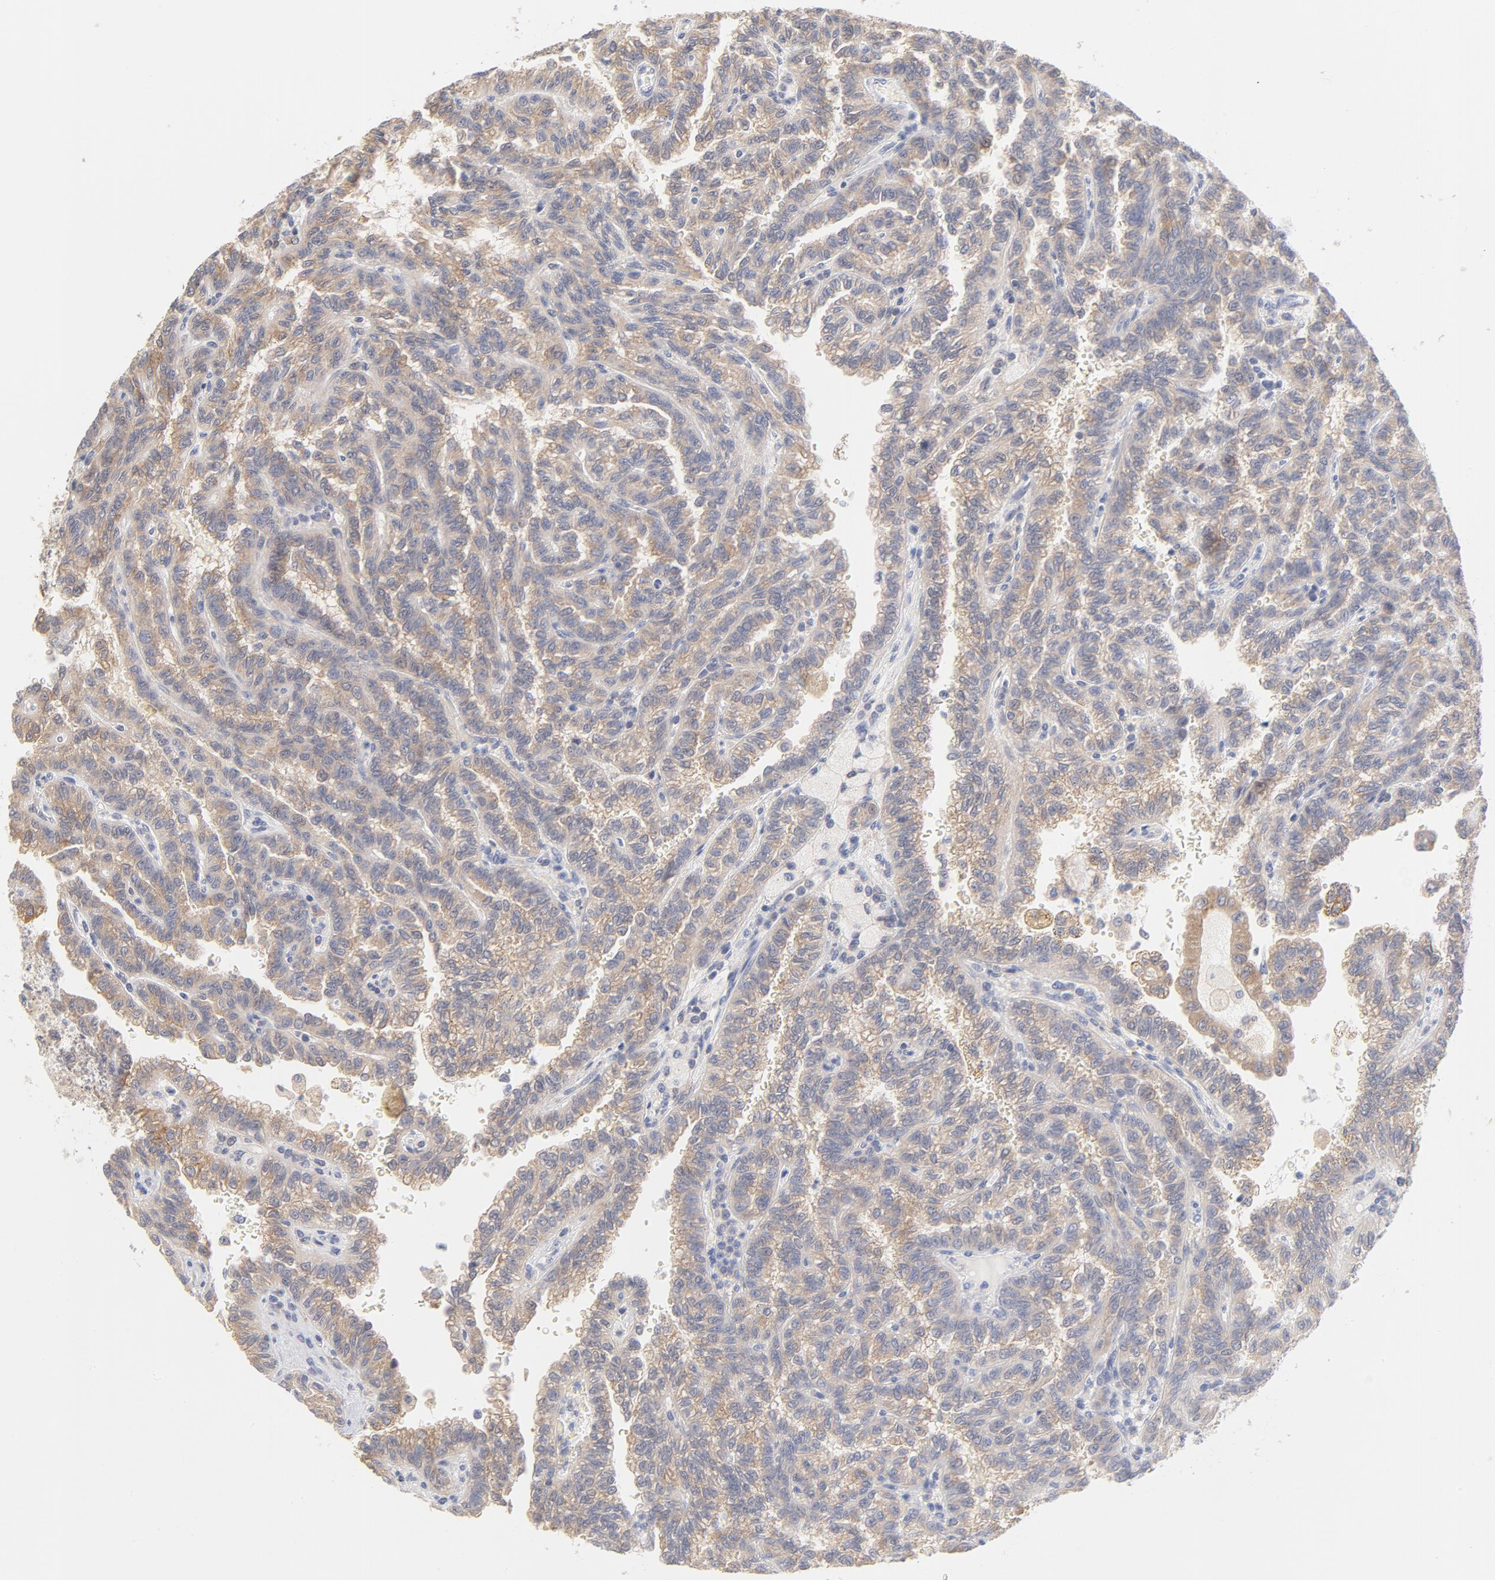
{"staining": {"intensity": "weak", "quantity": ">75%", "location": "cytoplasmic/membranous"}, "tissue": "renal cancer", "cell_type": "Tumor cells", "image_type": "cancer", "snomed": [{"axis": "morphology", "description": "Inflammation, NOS"}, {"axis": "morphology", "description": "Adenocarcinoma, NOS"}, {"axis": "topography", "description": "Kidney"}], "caption": "Immunohistochemical staining of renal cancer reveals low levels of weak cytoplasmic/membranous protein staining in approximately >75% of tumor cells. (Stains: DAB (3,3'-diaminobenzidine) in brown, nuclei in blue, Microscopy: brightfield microscopy at high magnification).", "gene": "SETD3", "patient": {"sex": "male", "age": 68}}